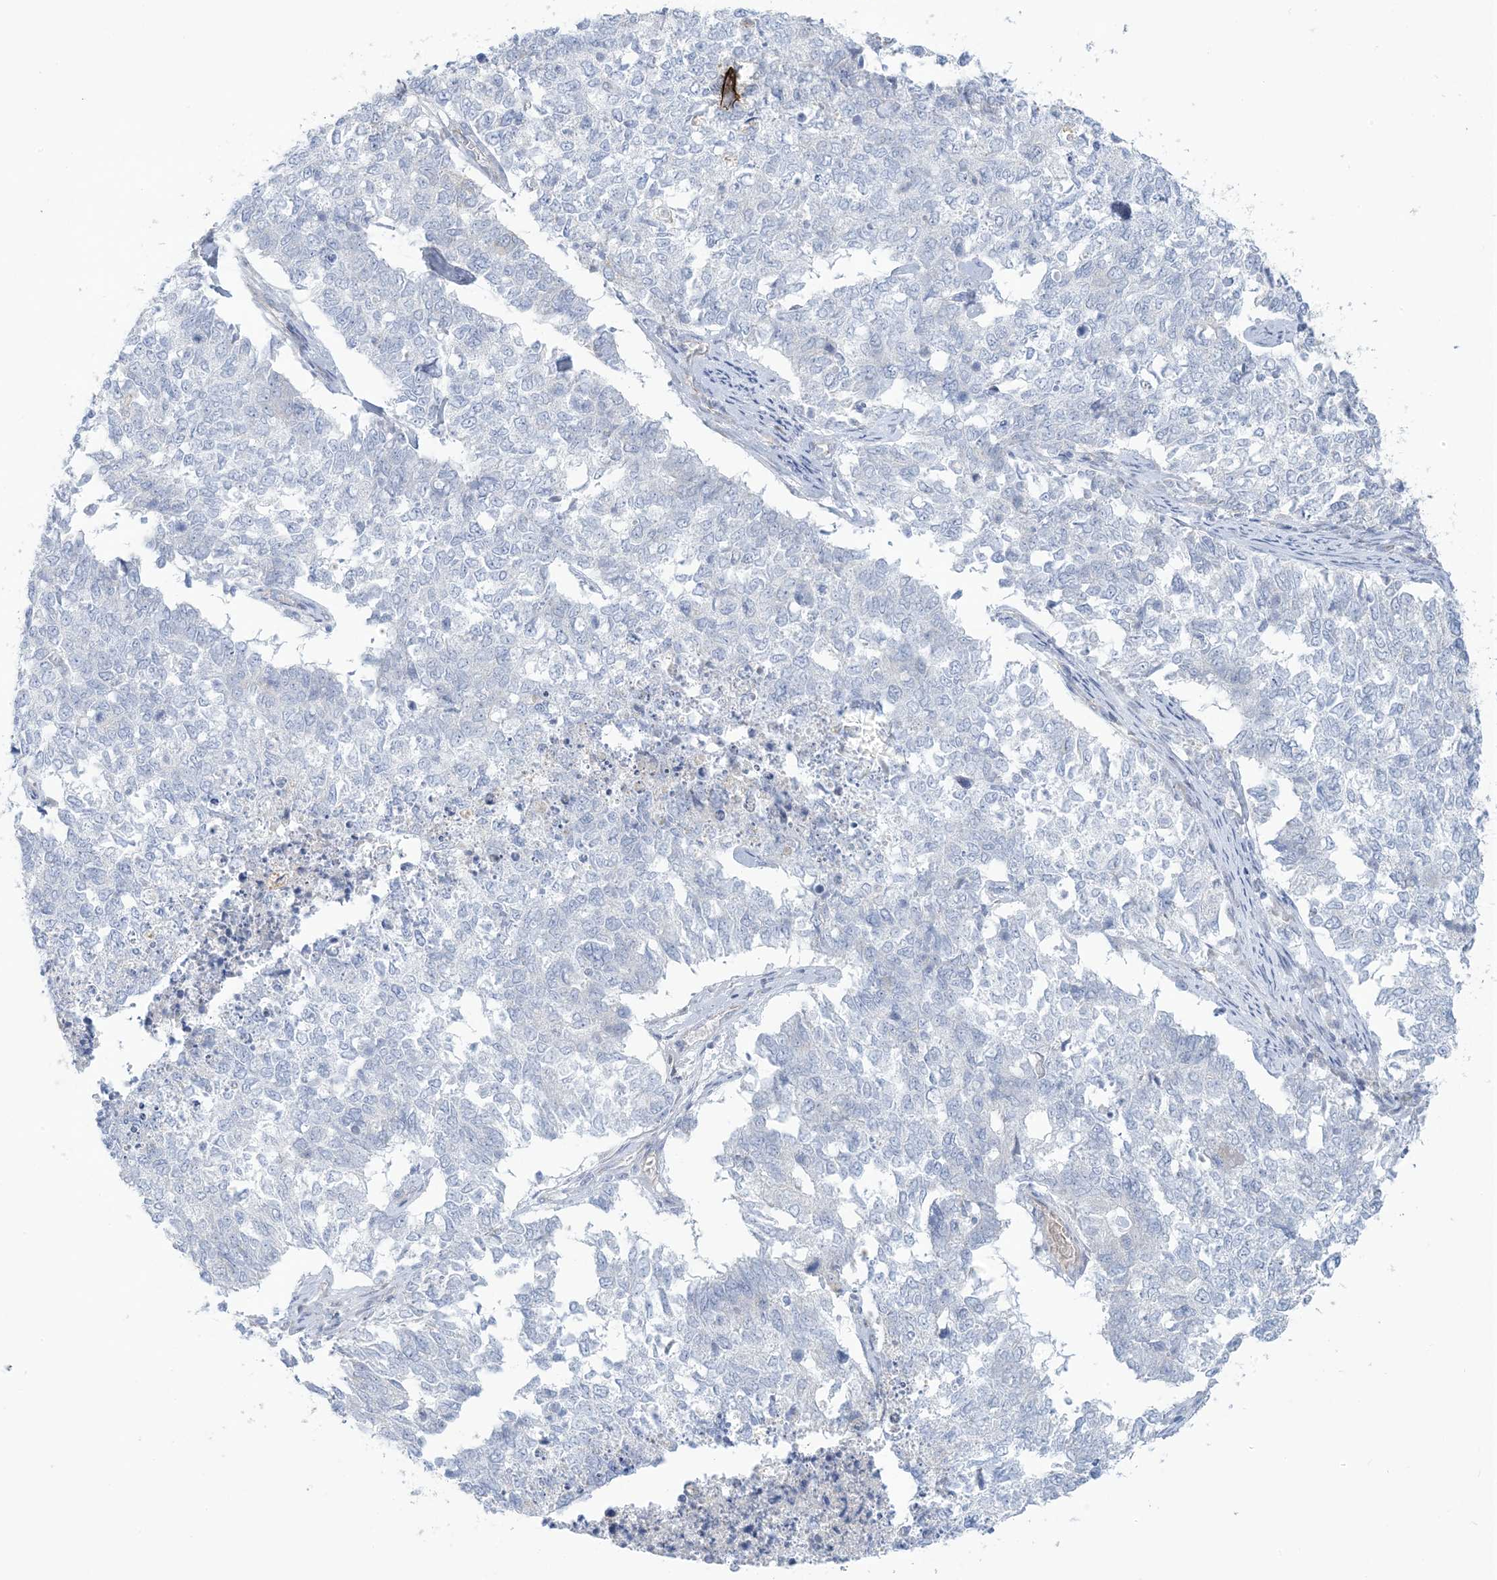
{"staining": {"intensity": "negative", "quantity": "none", "location": "none"}, "tissue": "cervical cancer", "cell_type": "Tumor cells", "image_type": "cancer", "snomed": [{"axis": "morphology", "description": "Squamous cell carcinoma, NOS"}, {"axis": "topography", "description": "Cervix"}], "caption": "DAB immunohistochemical staining of cervical cancer (squamous cell carcinoma) reveals no significant expression in tumor cells.", "gene": "XIRP2", "patient": {"sex": "female", "age": 63}}